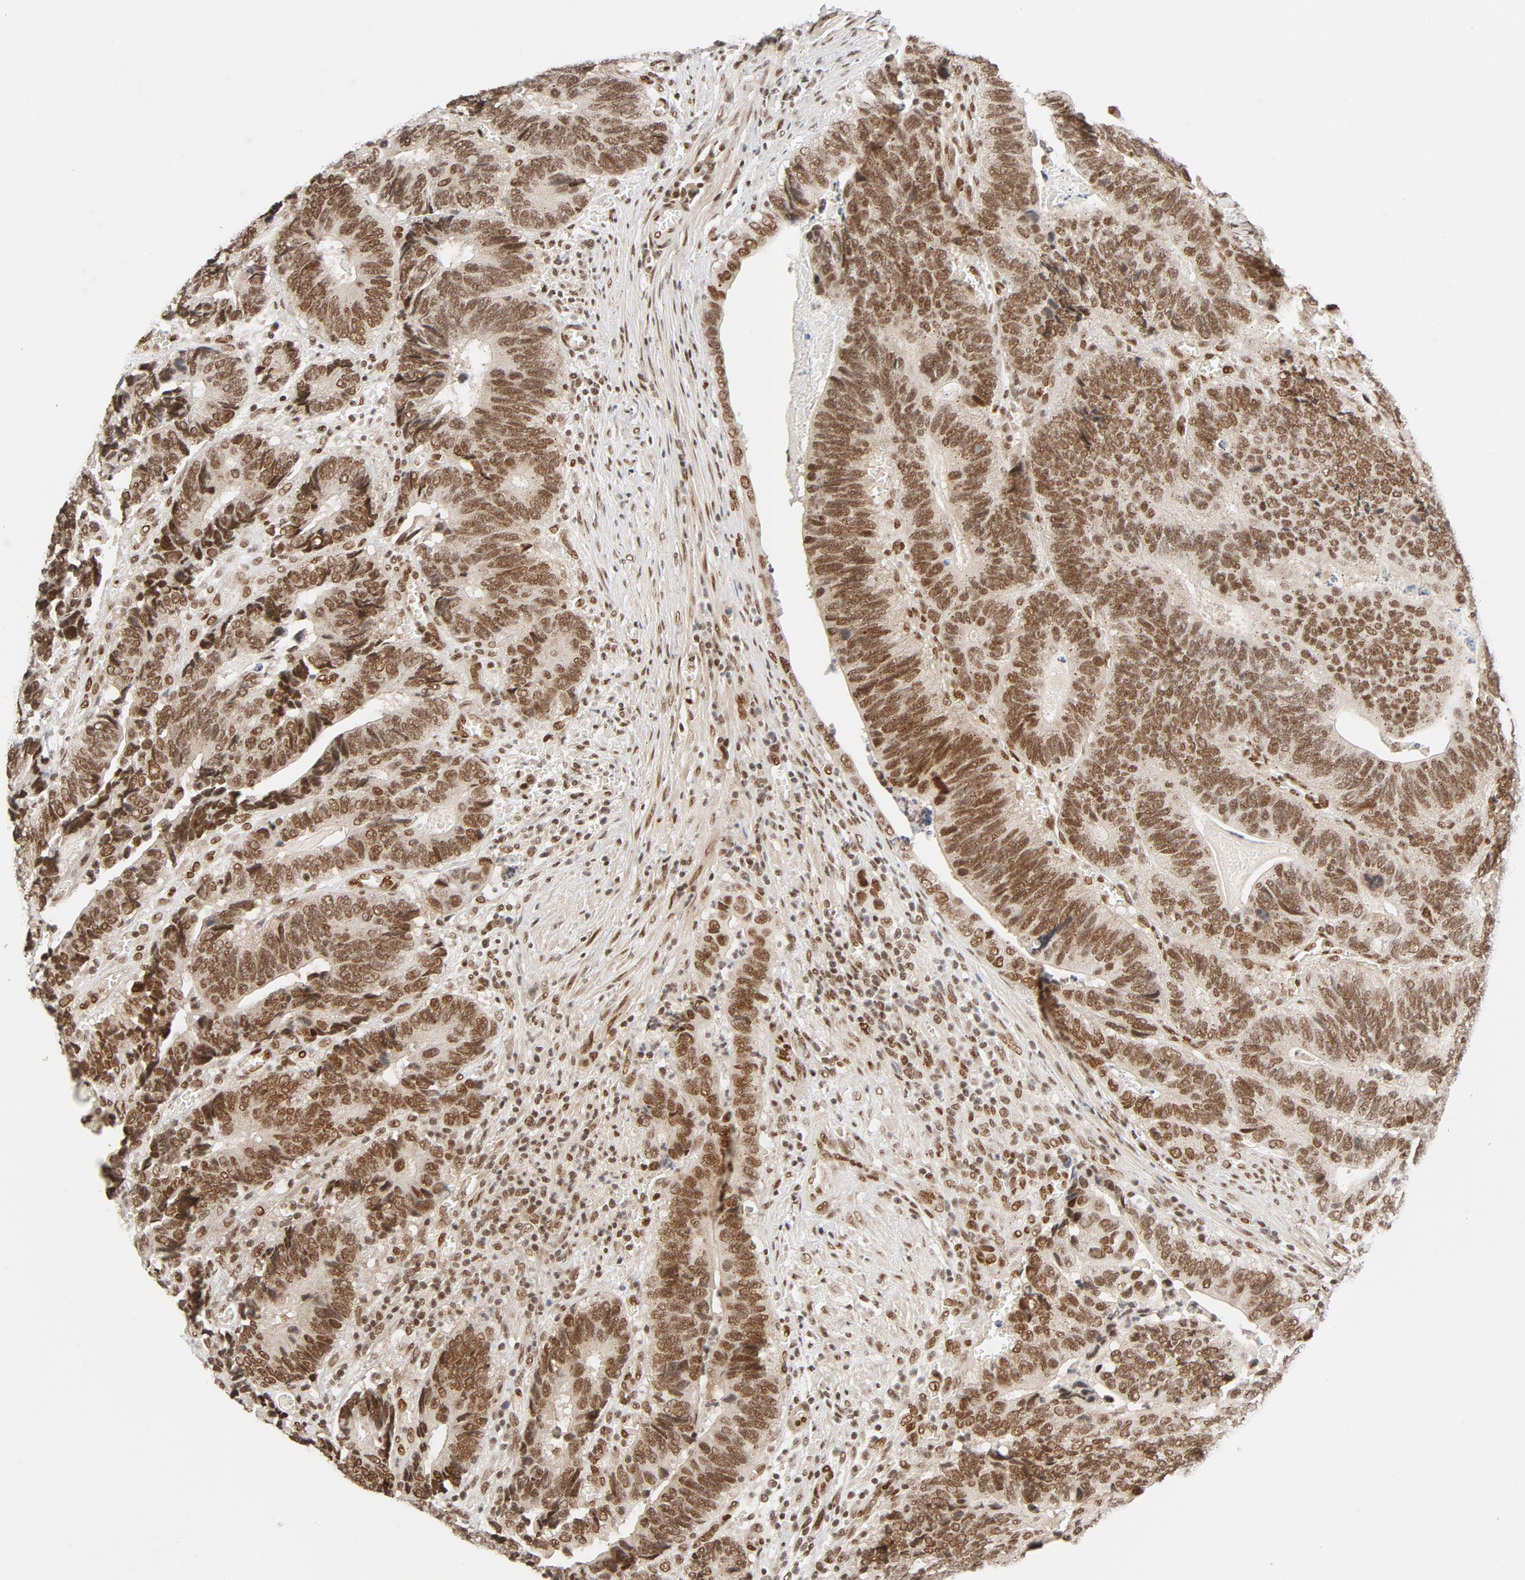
{"staining": {"intensity": "strong", "quantity": ">75%", "location": "nuclear"}, "tissue": "colorectal cancer", "cell_type": "Tumor cells", "image_type": "cancer", "snomed": [{"axis": "morphology", "description": "Adenocarcinoma, NOS"}, {"axis": "topography", "description": "Colon"}], "caption": "Immunohistochemistry (IHC) image of neoplastic tissue: human colorectal cancer (adenocarcinoma) stained using IHC displays high levels of strong protein expression localized specifically in the nuclear of tumor cells, appearing as a nuclear brown color.", "gene": "SMARCD1", "patient": {"sex": "male", "age": 72}}